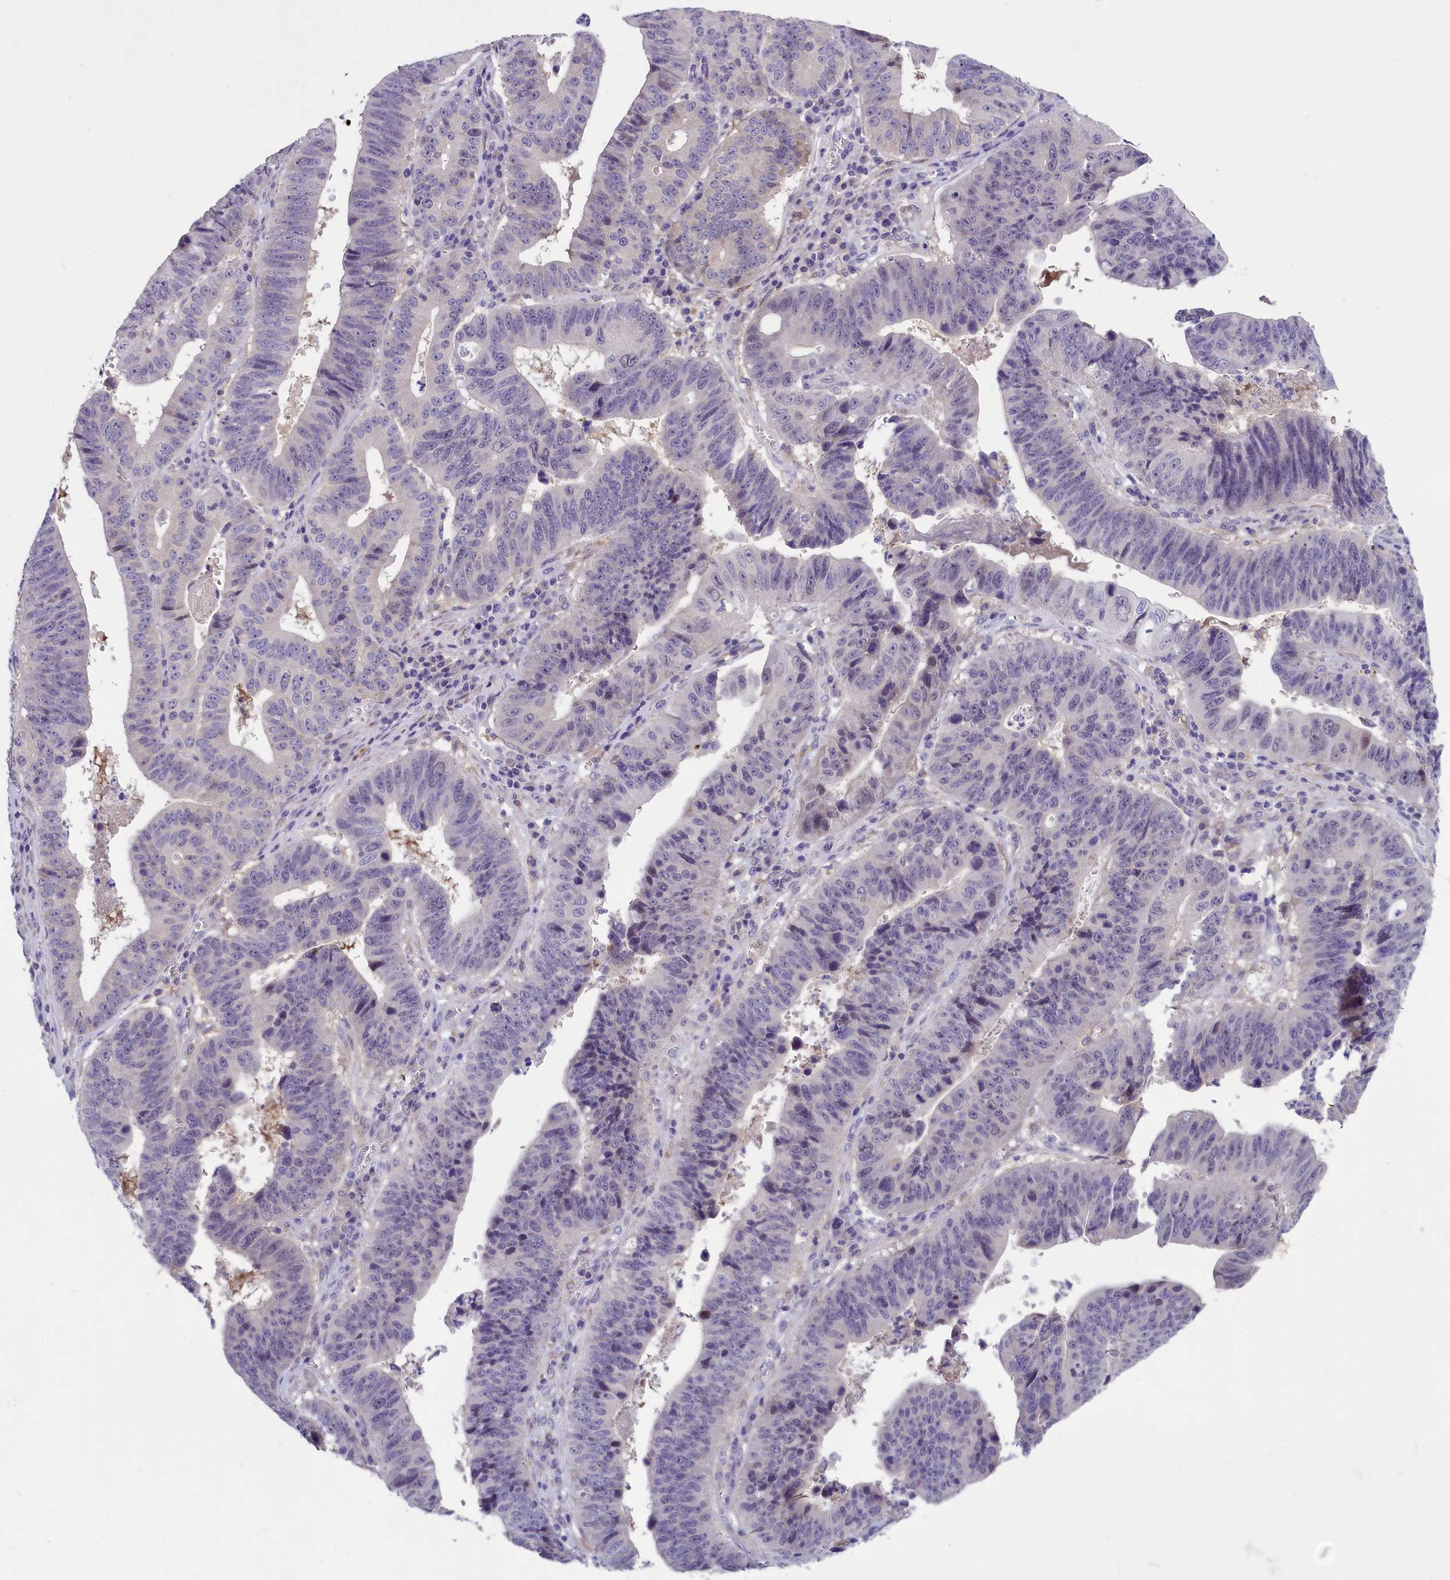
{"staining": {"intensity": "negative", "quantity": "none", "location": "none"}, "tissue": "stomach cancer", "cell_type": "Tumor cells", "image_type": "cancer", "snomed": [{"axis": "morphology", "description": "Adenocarcinoma, NOS"}, {"axis": "topography", "description": "Stomach"}], "caption": "Tumor cells are negative for protein expression in human adenocarcinoma (stomach).", "gene": "ENPP6", "patient": {"sex": "male", "age": 59}}